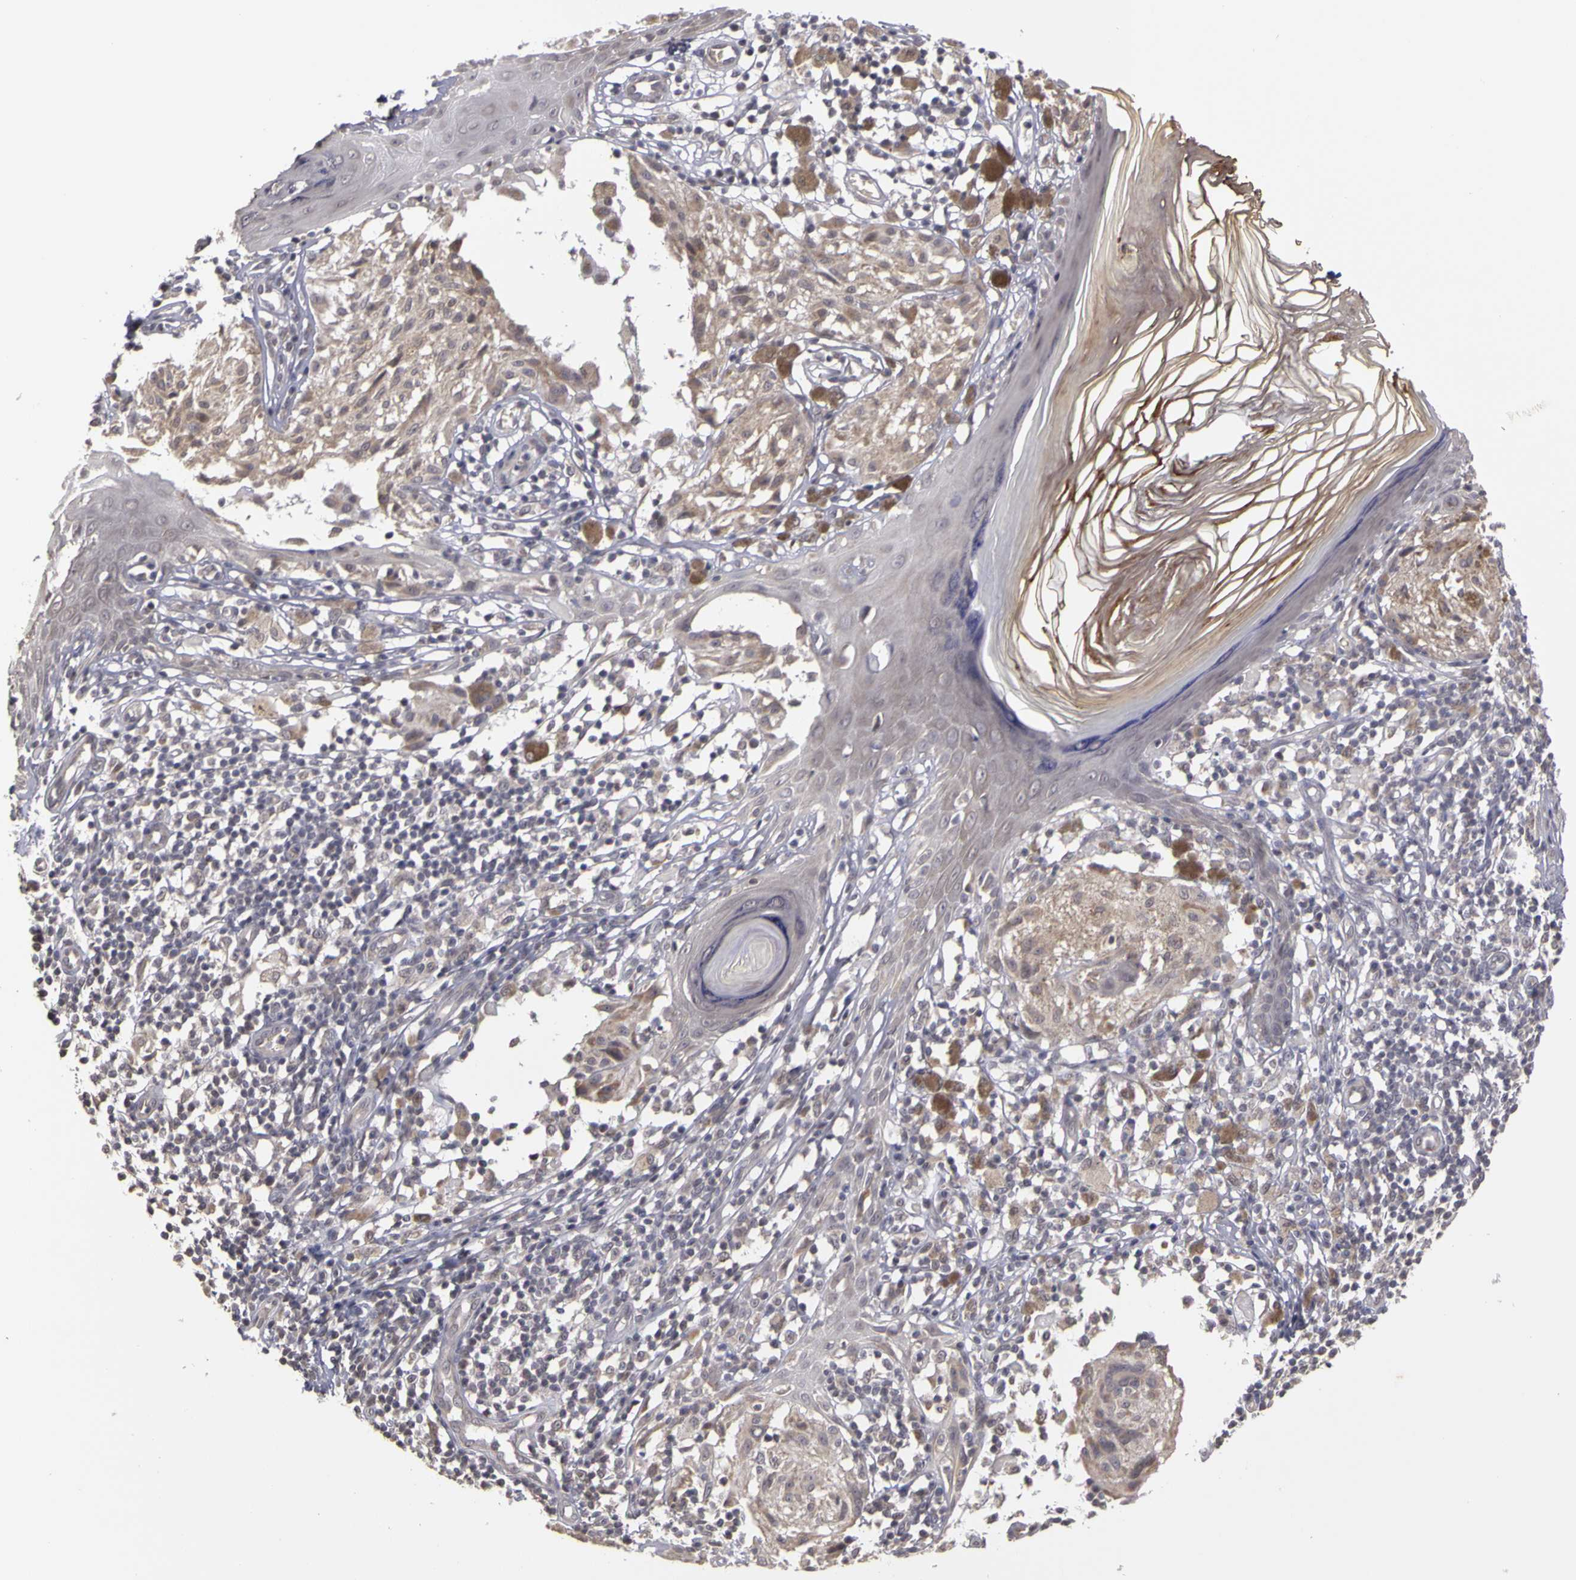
{"staining": {"intensity": "weak", "quantity": ">75%", "location": "cytoplasmic/membranous"}, "tissue": "melanoma", "cell_type": "Tumor cells", "image_type": "cancer", "snomed": [{"axis": "morphology", "description": "Malignant melanoma, NOS"}, {"axis": "topography", "description": "Skin"}], "caption": "The photomicrograph shows a brown stain indicating the presence of a protein in the cytoplasmic/membranous of tumor cells in malignant melanoma.", "gene": "FRMD7", "patient": {"sex": "male", "age": 36}}